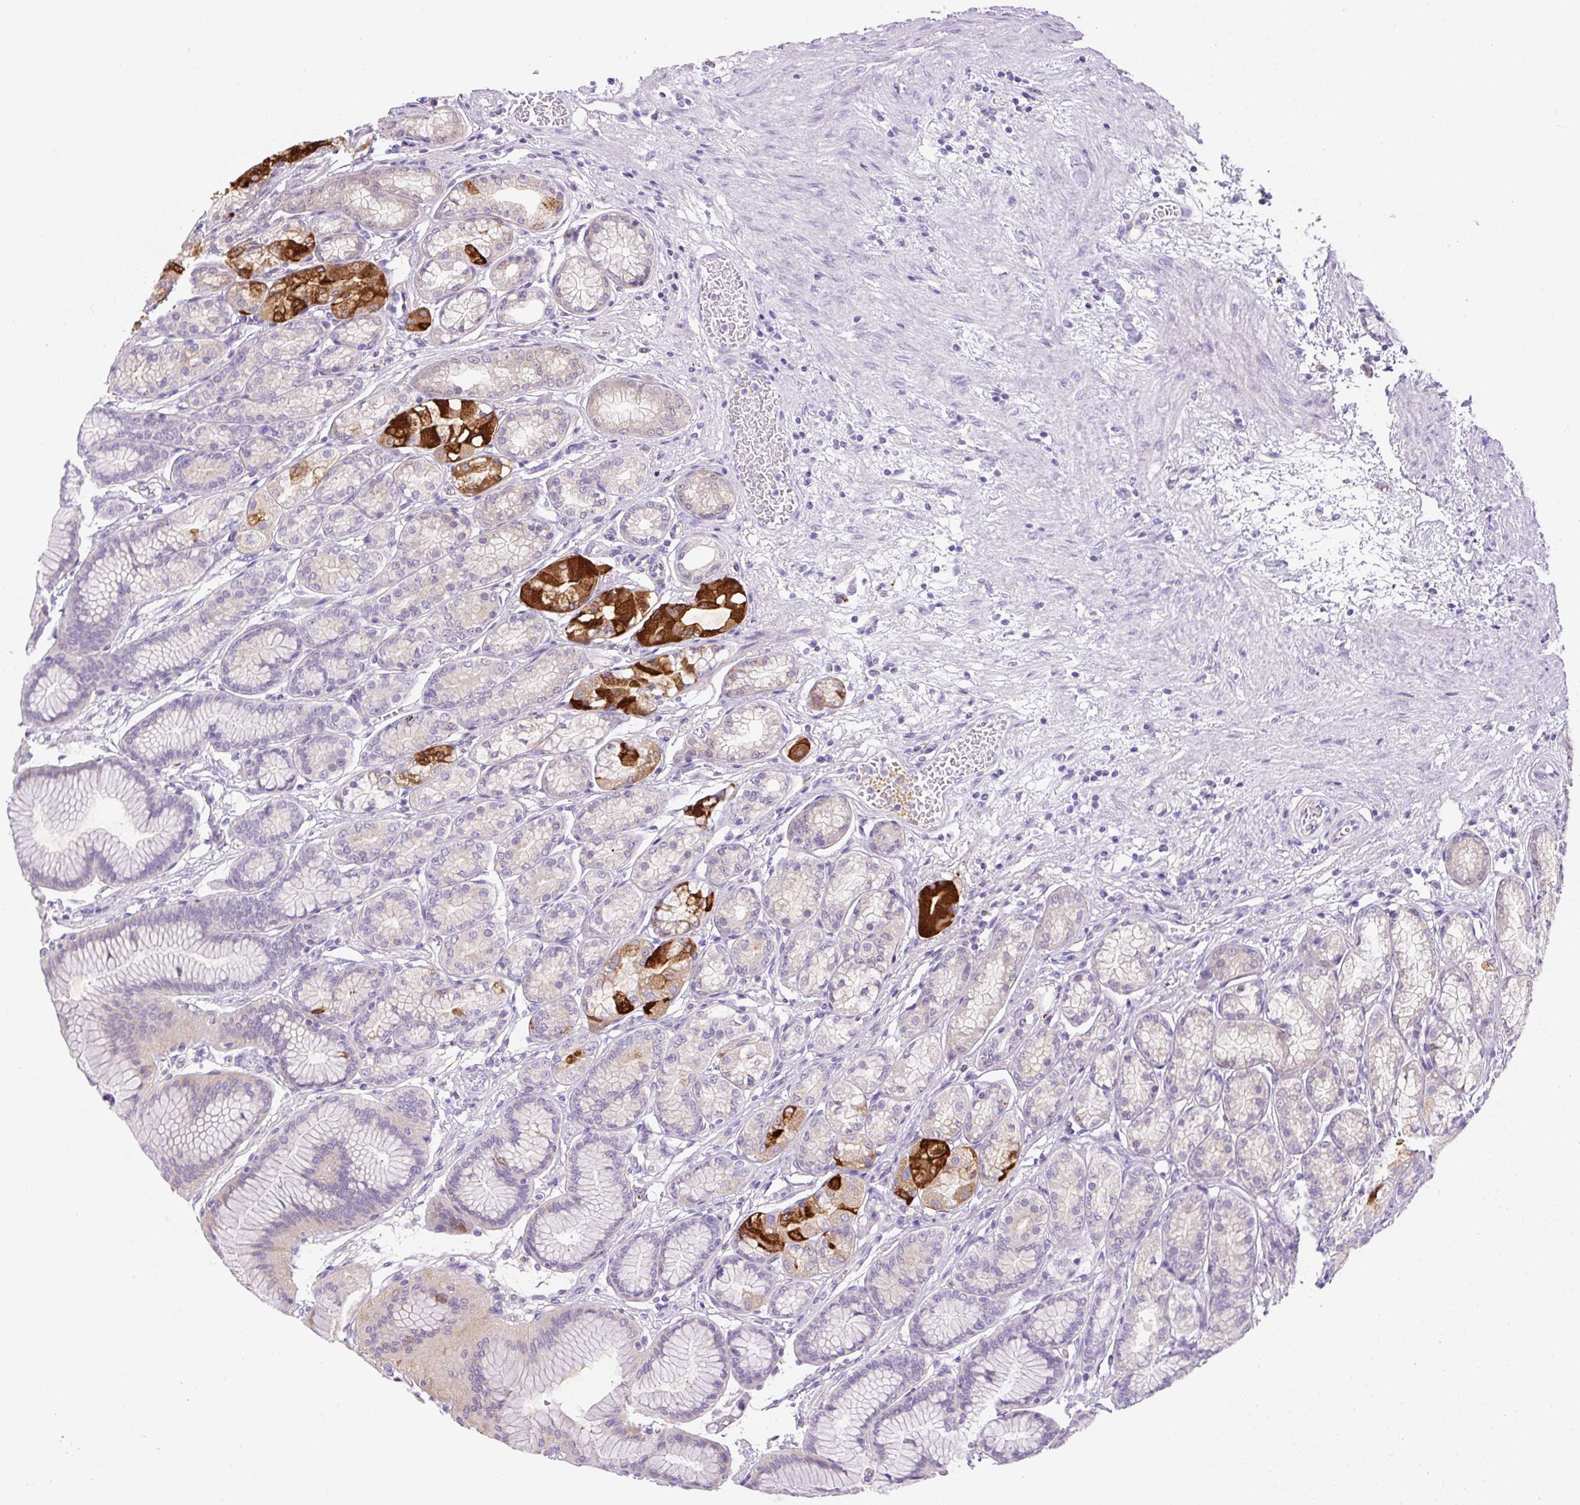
{"staining": {"intensity": "strong", "quantity": "<25%", "location": "cytoplasmic/membranous"}, "tissue": "stomach", "cell_type": "Glandular cells", "image_type": "normal", "snomed": [{"axis": "morphology", "description": "Normal tissue, NOS"}, {"axis": "morphology", "description": "Adenocarcinoma, NOS"}, {"axis": "morphology", "description": "Adenocarcinoma, High grade"}, {"axis": "topography", "description": "Stomach, upper"}, {"axis": "topography", "description": "Stomach"}], "caption": "A photomicrograph of human stomach stained for a protein reveals strong cytoplasmic/membranous brown staining in glandular cells. (DAB = brown stain, brightfield microscopy at high magnification).", "gene": "TDRD15", "patient": {"sex": "female", "age": 65}}